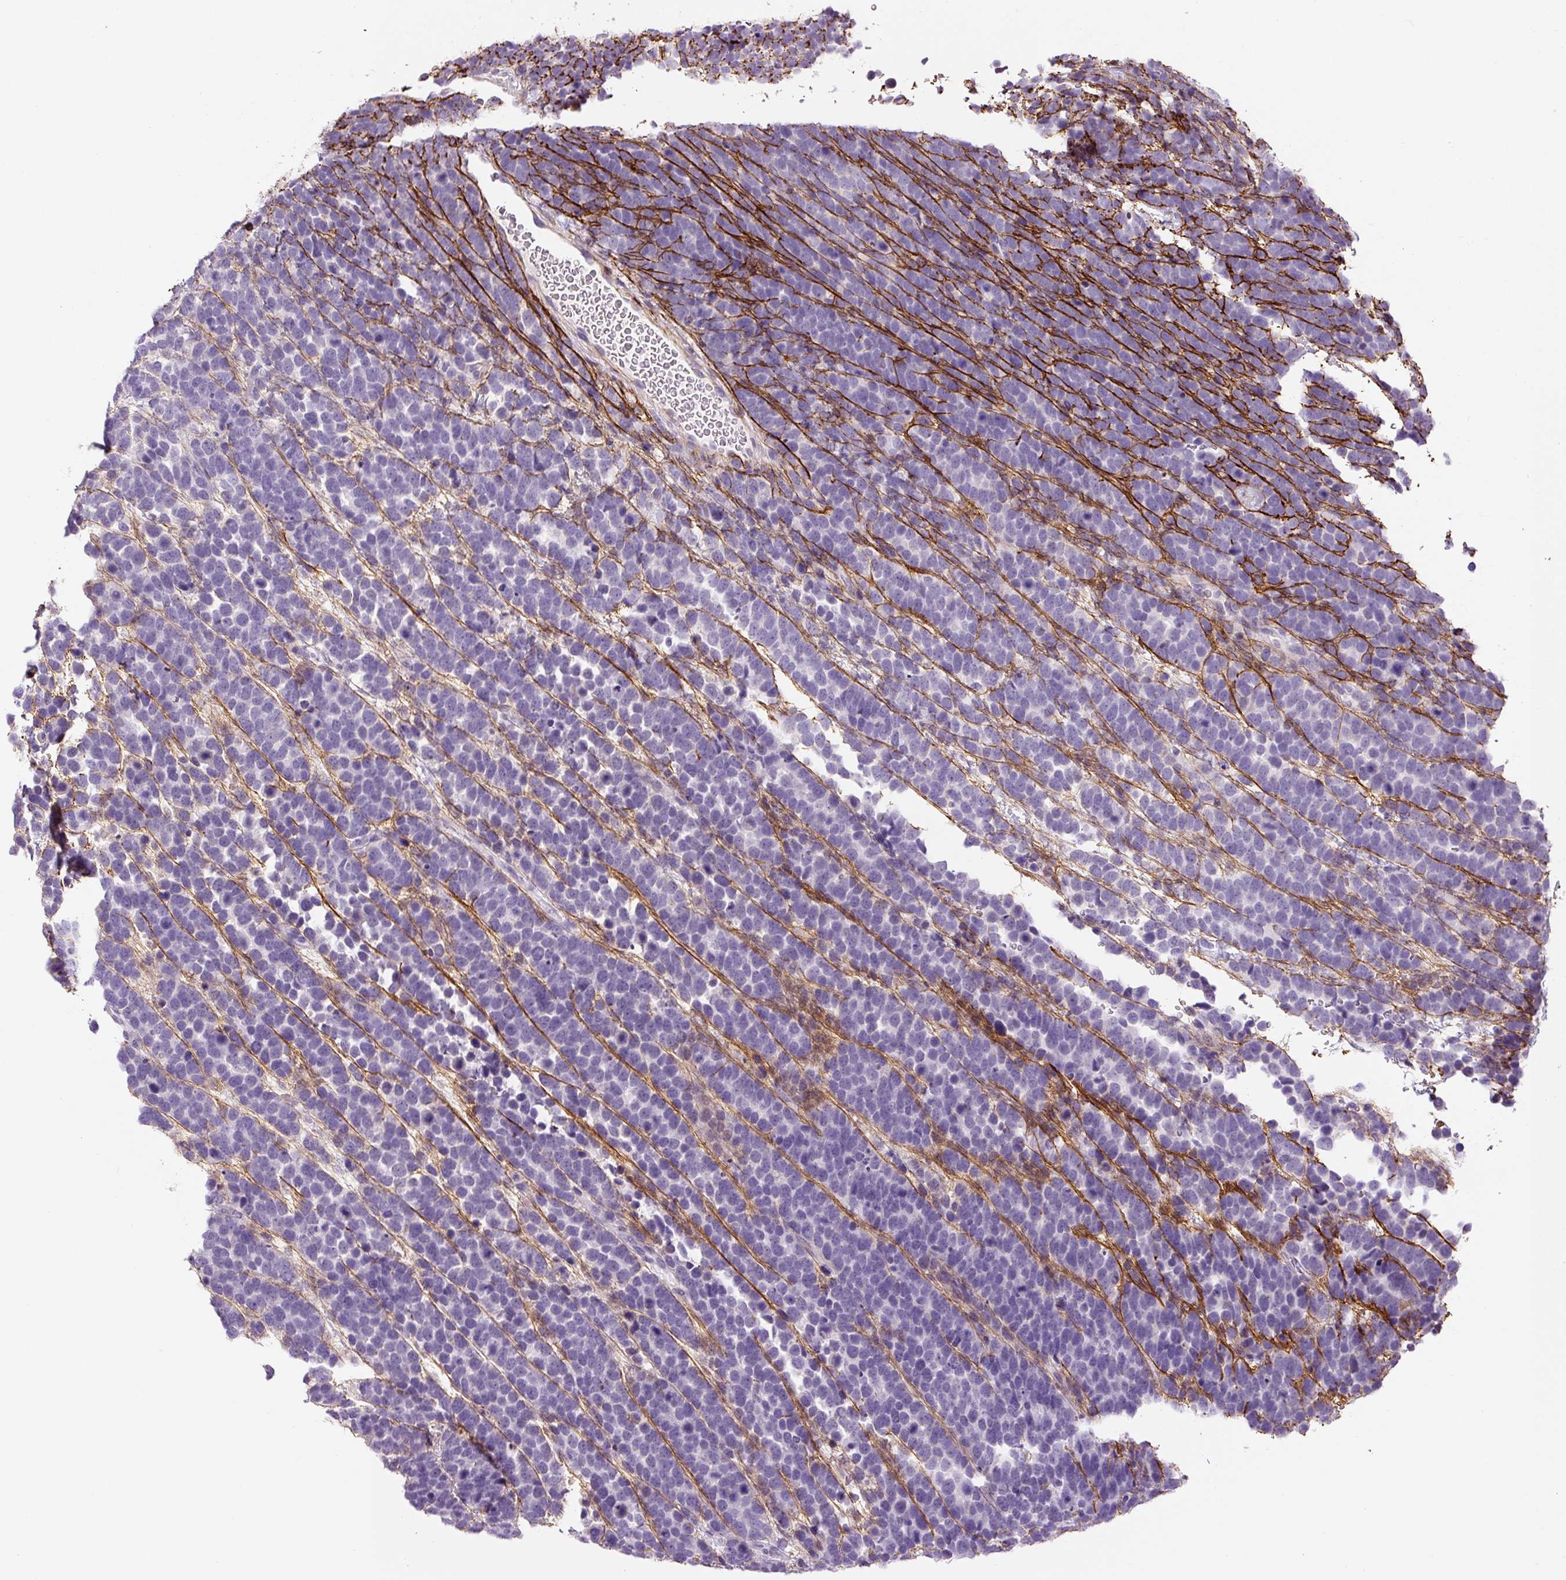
{"staining": {"intensity": "negative", "quantity": "none", "location": "none"}, "tissue": "urothelial cancer", "cell_type": "Tumor cells", "image_type": "cancer", "snomed": [{"axis": "morphology", "description": "Urothelial carcinoma, High grade"}, {"axis": "topography", "description": "Urinary bladder"}], "caption": "Urothelial carcinoma (high-grade) was stained to show a protein in brown. There is no significant staining in tumor cells.", "gene": "FBN1", "patient": {"sex": "female", "age": 82}}